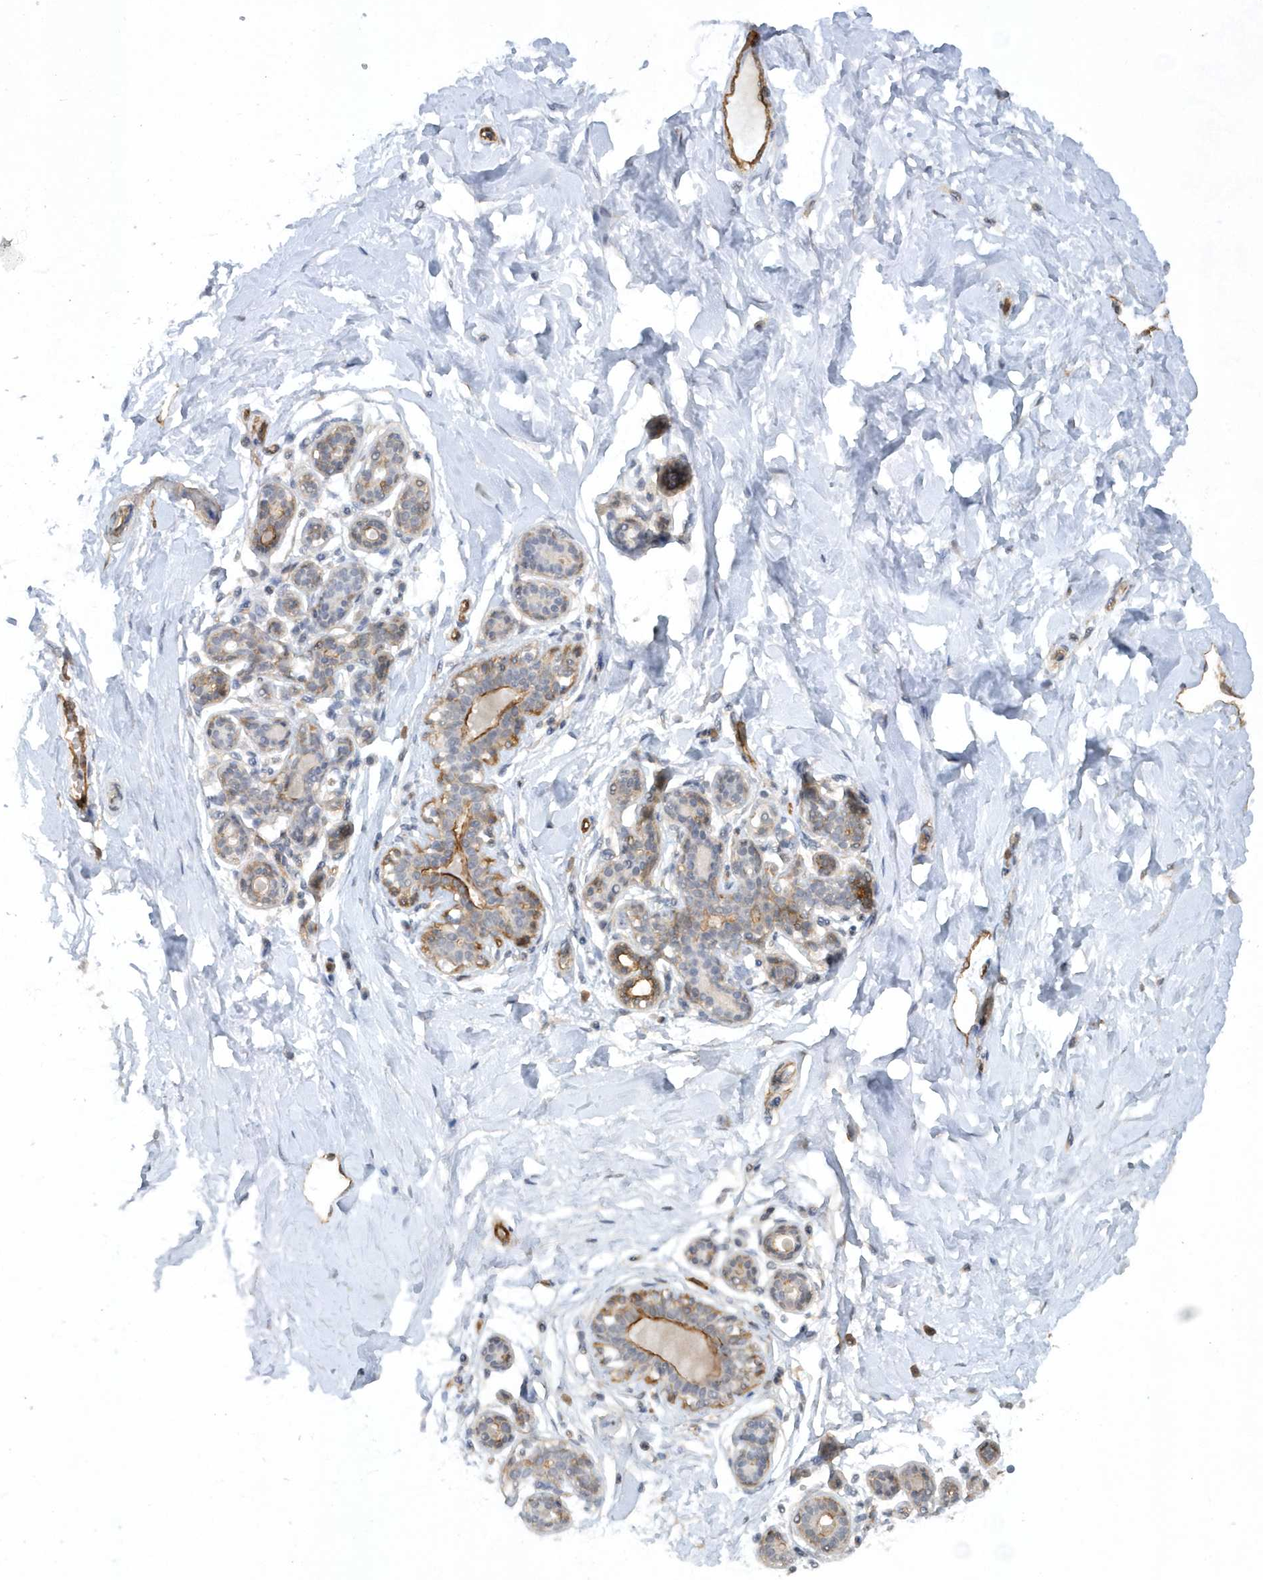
{"staining": {"intensity": "negative", "quantity": "none", "location": "none"}, "tissue": "breast", "cell_type": "Adipocytes", "image_type": "normal", "snomed": [{"axis": "morphology", "description": "Normal tissue, NOS"}, {"axis": "morphology", "description": "Adenoma, NOS"}, {"axis": "topography", "description": "Breast"}], "caption": "High power microscopy photomicrograph of an IHC micrograph of normal breast, revealing no significant expression in adipocytes.", "gene": "RAI14", "patient": {"sex": "female", "age": 23}}